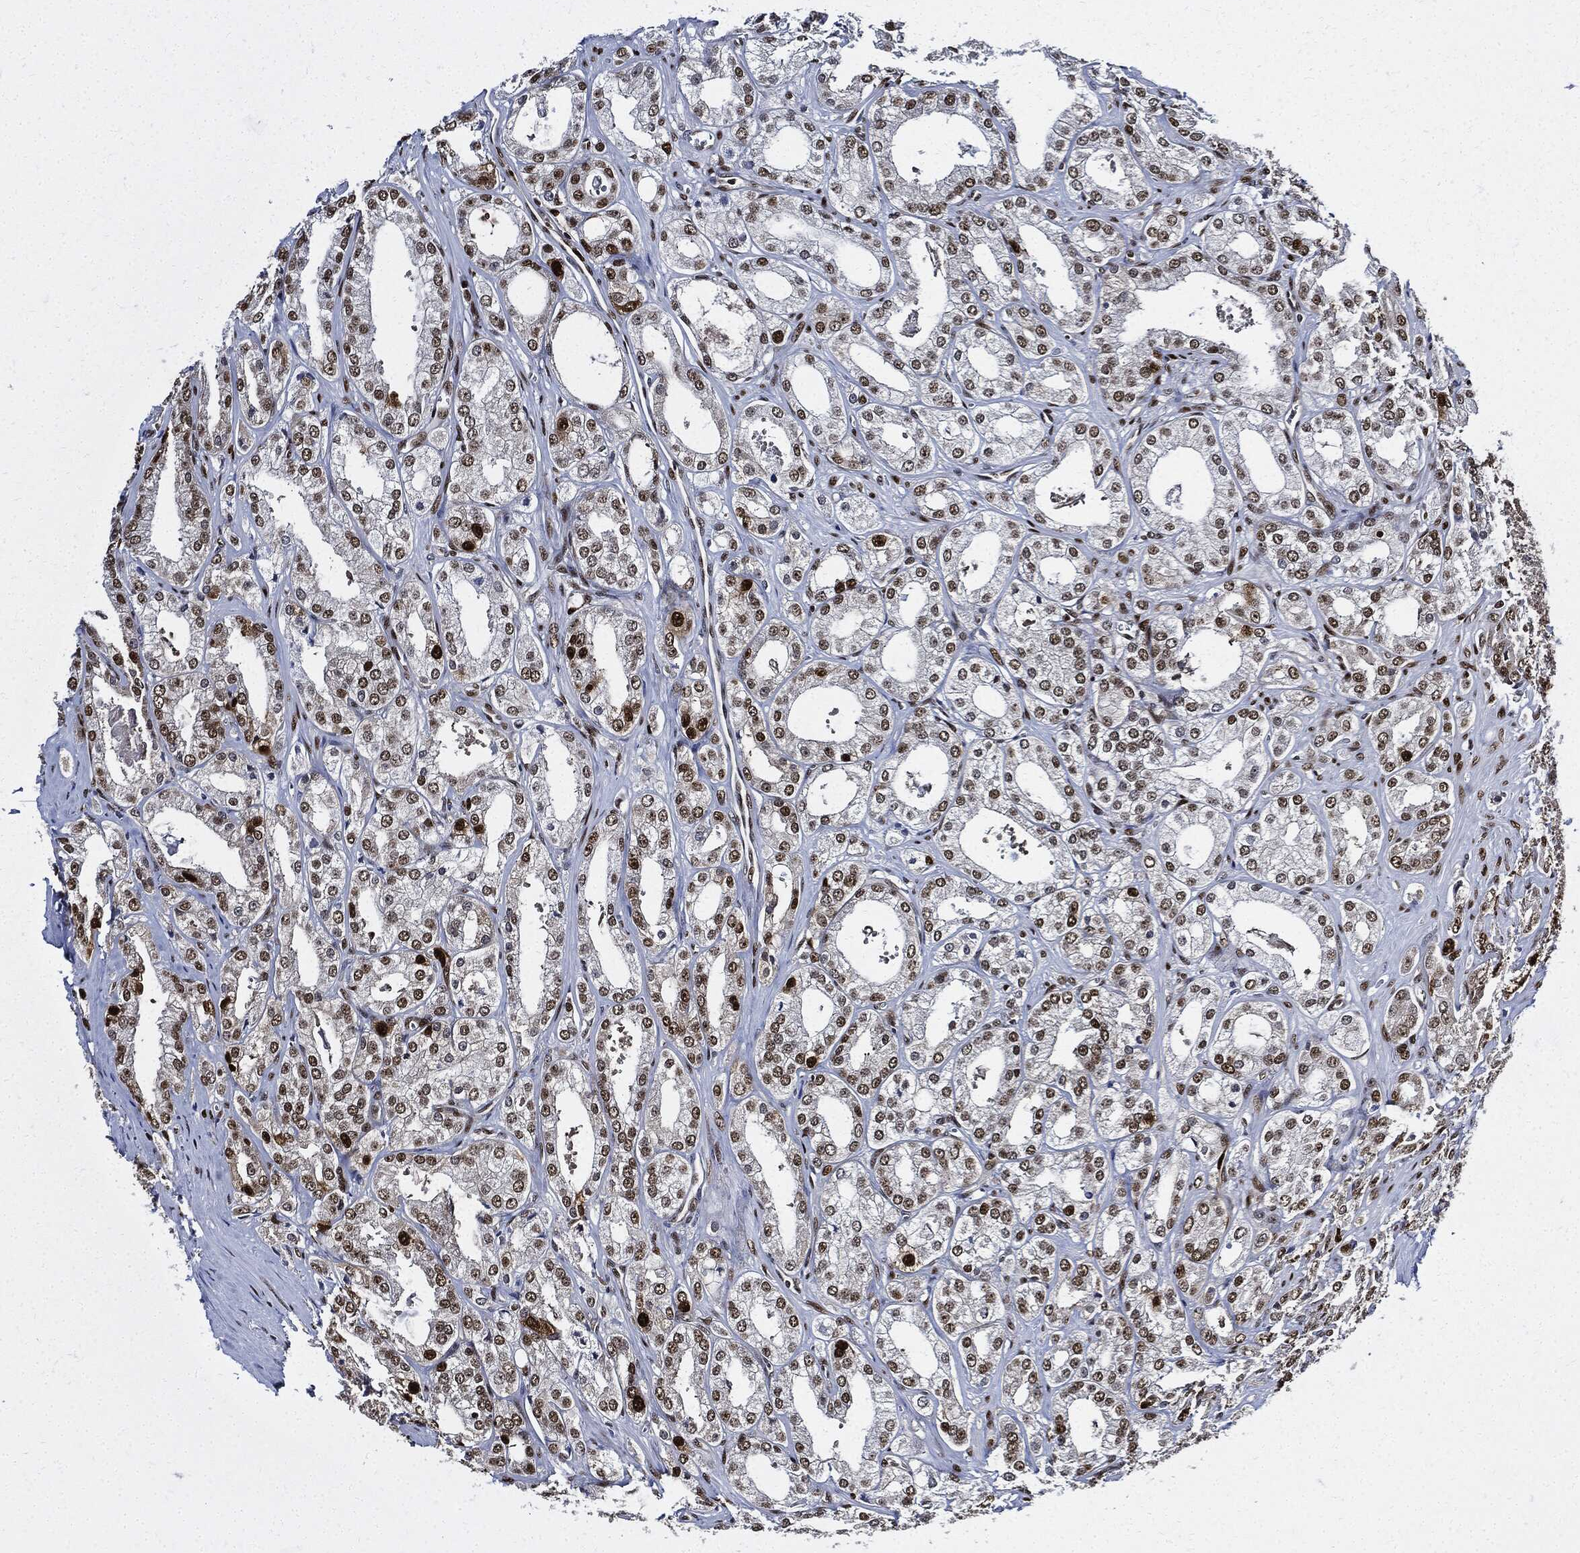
{"staining": {"intensity": "strong", "quantity": "25%-75%", "location": "nuclear"}, "tissue": "prostate cancer", "cell_type": "Tumor cells", "image_type": "cancer", "snomed": [{"axis": "morphology", "description": "Adenocarcinoma, NOS"}, {"axis": "morphology", "description": "Adenocarcinoma, High grade"}, {"axis": "topography", "description": "Prostate"}], "caption": "The photomicrograph demonstrates a brown stain indicating the presence of a protein in the nuclear of tumor cells in adenocarcinoma (prostate).", "gene": "PCNA", "patient": {"sex": "male", "age": 70}}